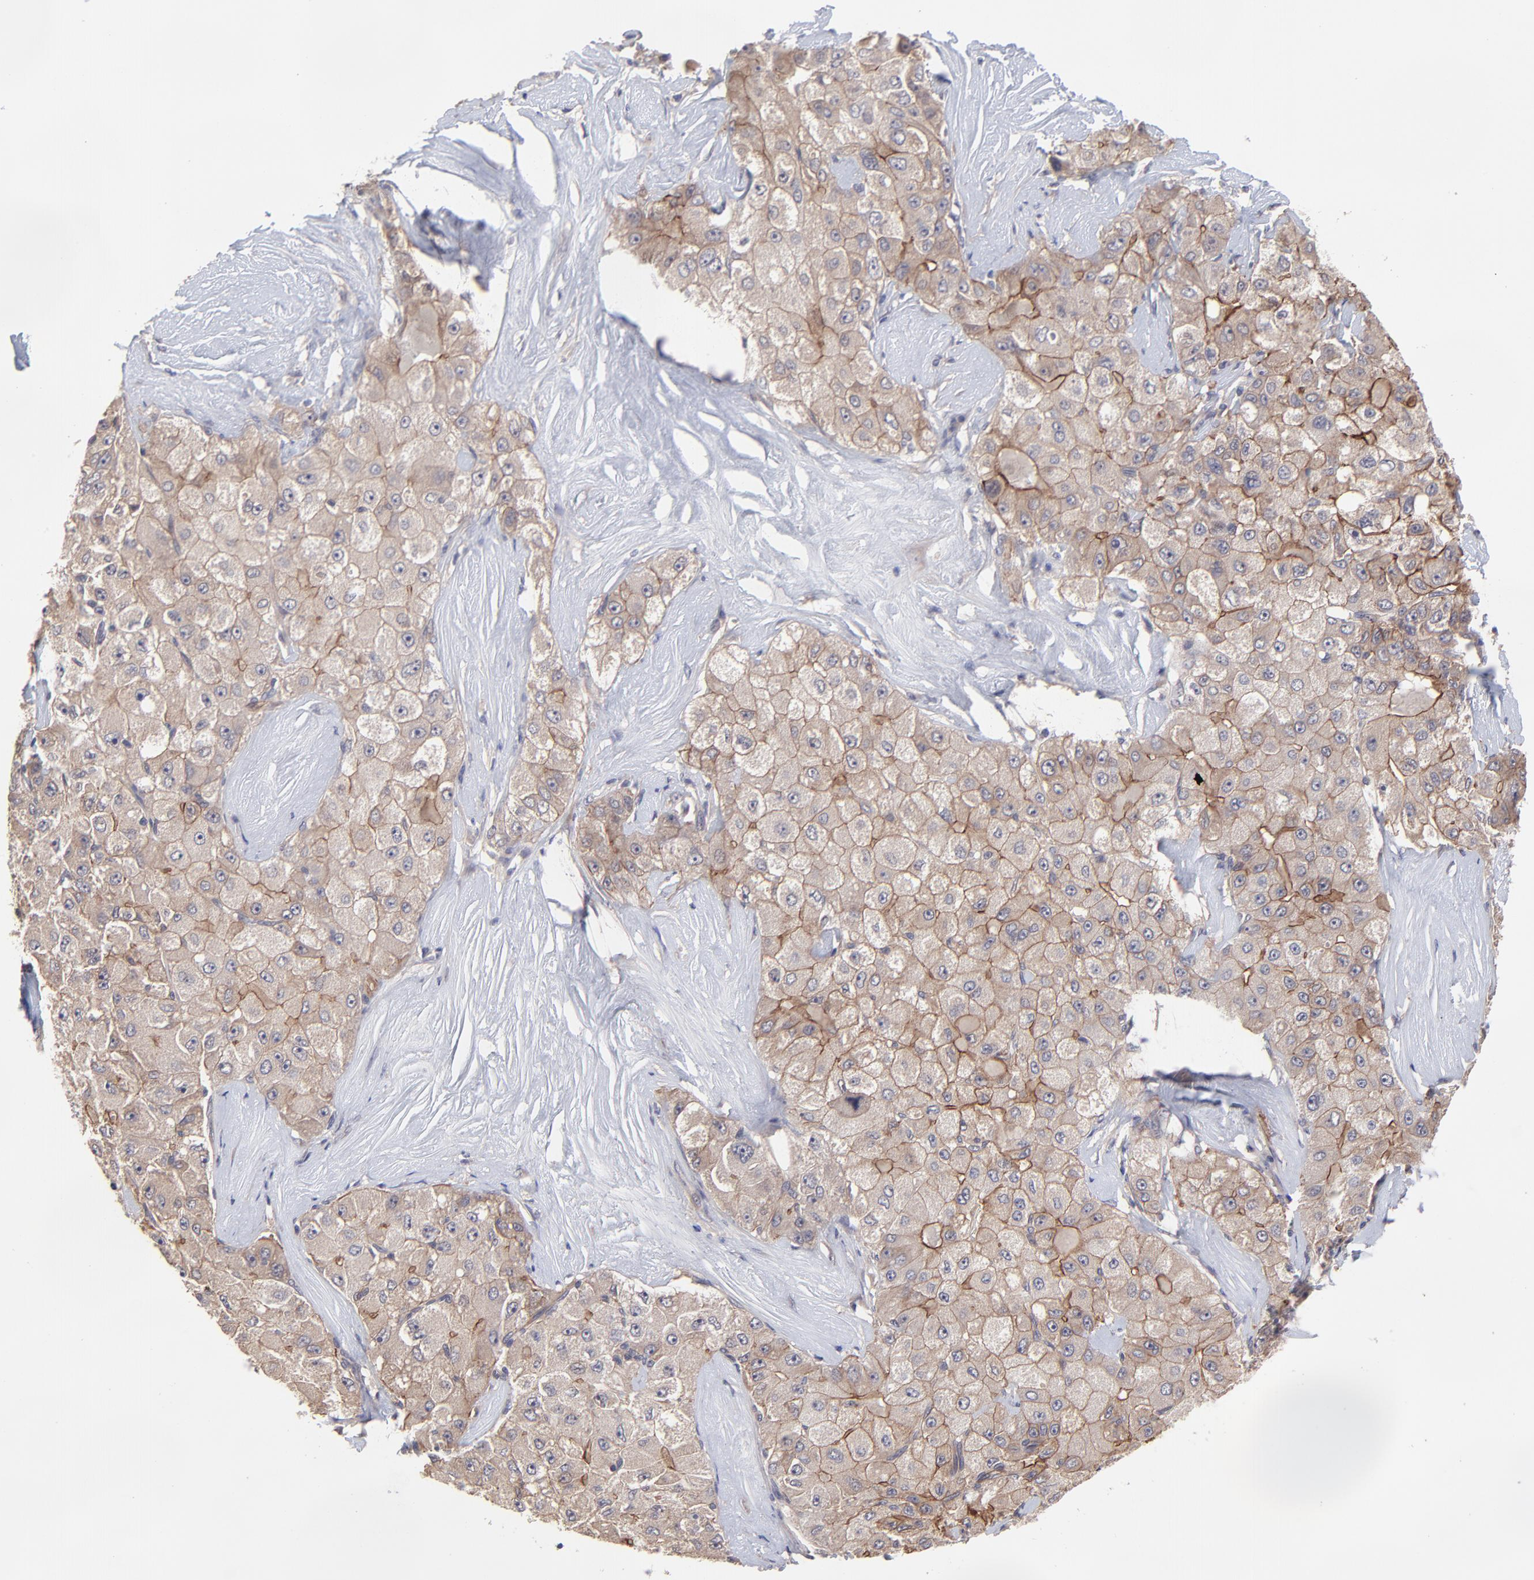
{"staining": {"intensity": "moderate", "quantity": ">75%", "location": "cytoplasmic/membranous"}, "tissue": "liver cancer", "cell_type": "Tumor cells", "image_type": "cancer", "snomed": [{"axis": "morphology", "description": "Carcinoma, Hepatocellular, NOS"}, {"axis": "topography", "description": "Liver"}], "caption": "Immunohistochemistry photomicrograph of neoplastic tissue: human hepatocellular carcinoma (liver) stained using immunohistochemistry demonstrates medium levels of moderate protein expression localized specifically in the cytoplasmic/membranous of tumor cells, appearing as a cytoplasmic/membranous brown color.", "gene": "ZNF780B", "patient": {"sex": "male", "age": 80}}